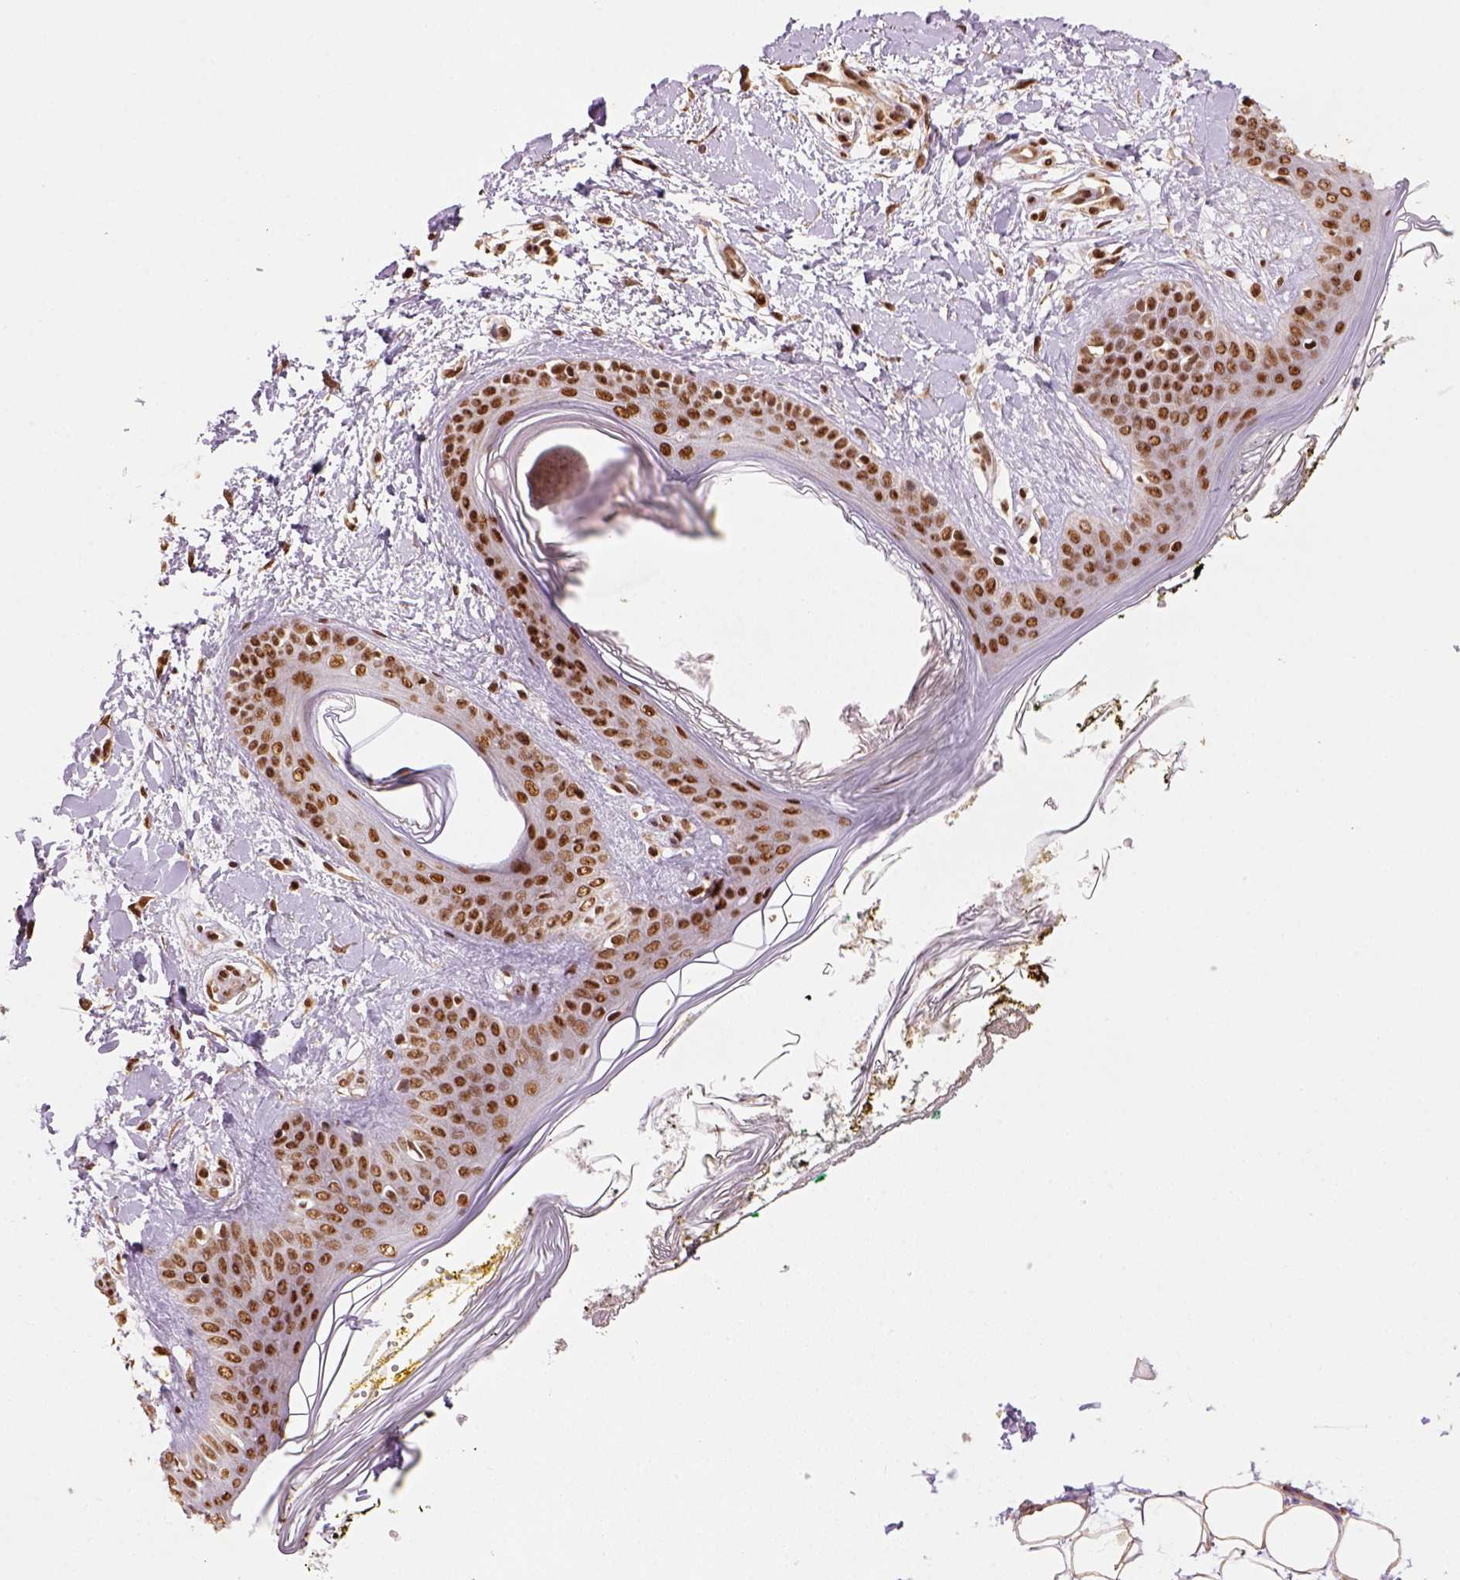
{"staining": {"intensity": "strong", "quantity": ">75%", "location": "nuclear"}, "tissue": "skin", "cell_type": "Fibroblasts", "image_type": "normal", "snomed": [{"axis": "morphology", "description": "Normal tissue, NOS"}, {"axis": "topography", "description": "Skin"}], "caption": "A high-resolution photomicrograph shows immunohistochemistry (IHC) staining of normal skin, which demonstrates strong nuclear expression in about >75% of fibroblasts. (Brightfield microscopy of DAB IHC at high magnification).", "gene": "CCAR1", "patient": {"sex": "female", "age": 34}}